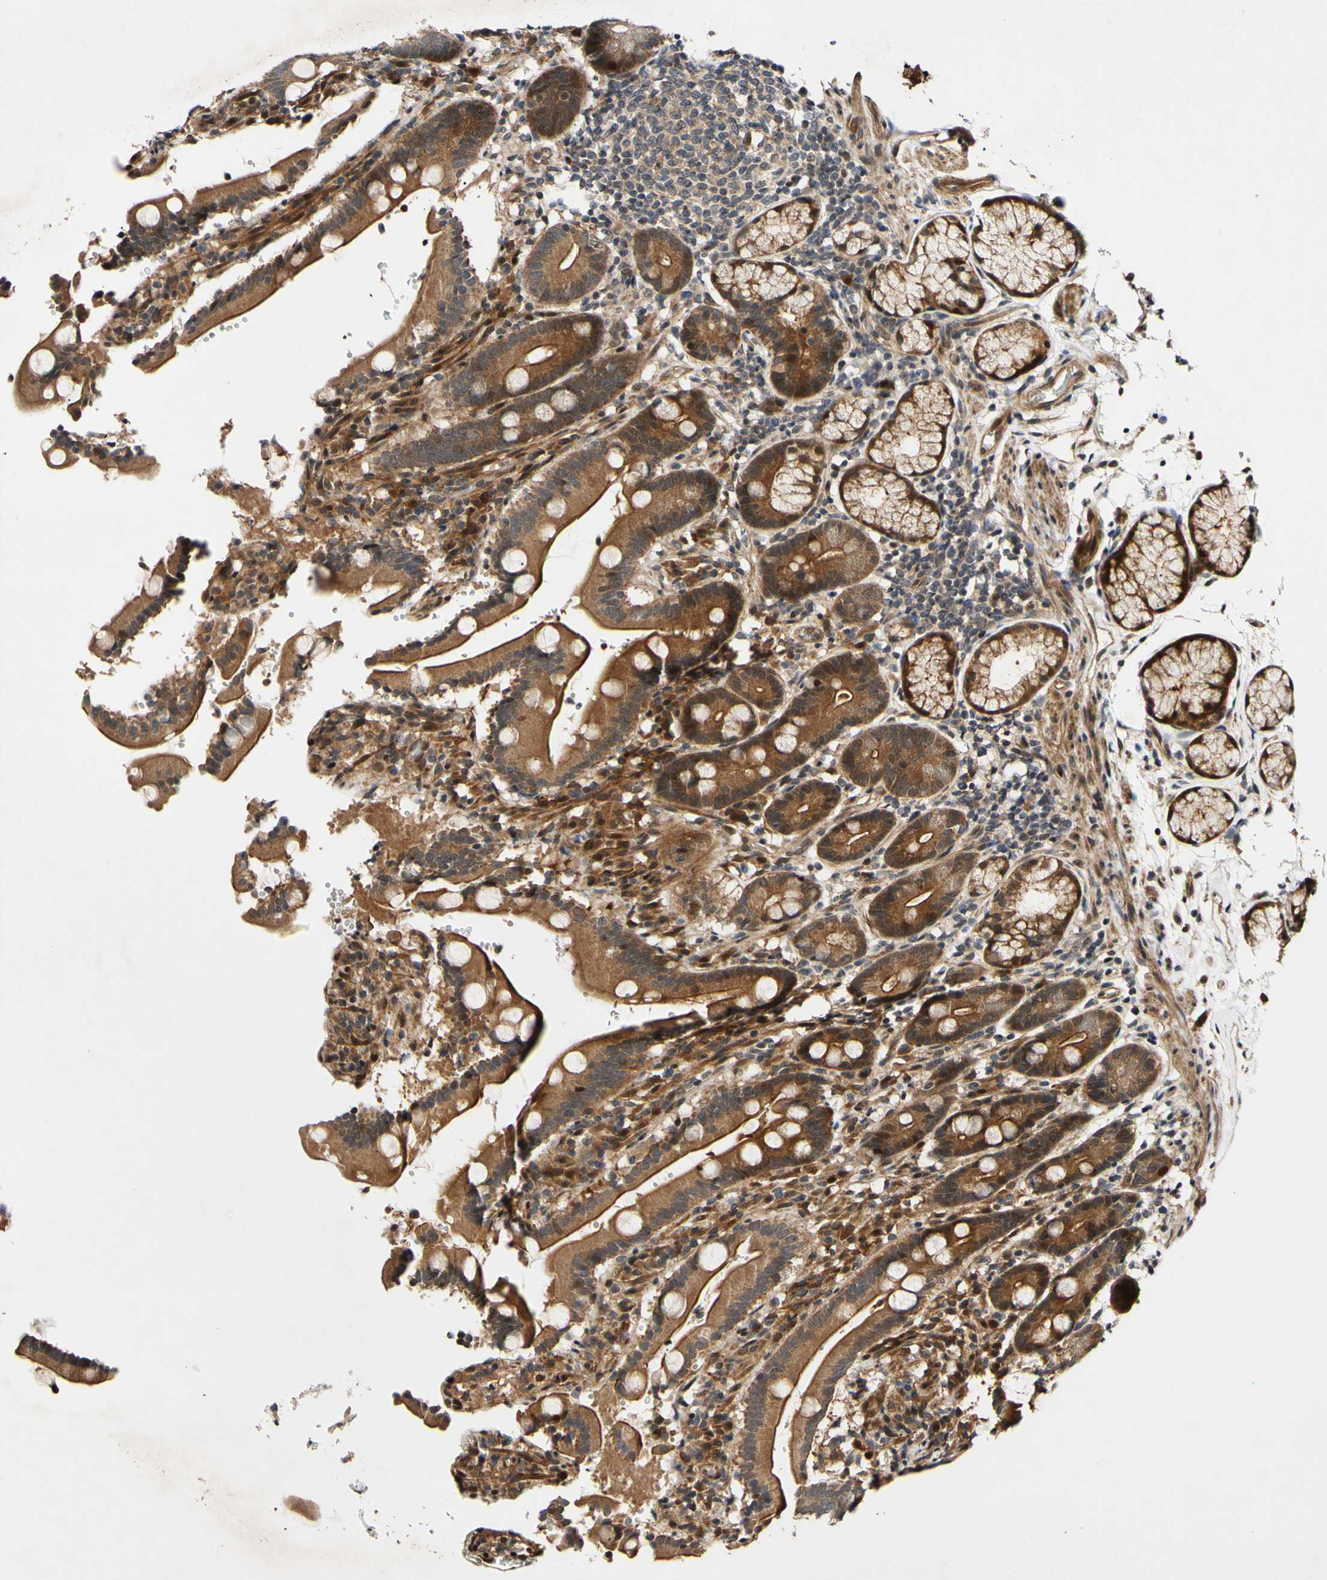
{"staining": {"intensity": "strong", "quantity": ">75%", "location": "cytoplasmic/membranous"}, "tissue": "duodenum", "cell_type": "Glandular cells", "image_type": "normal", "snomed": [{"axis": "morphology", "description": "Normal tissue, NOS"}, {"axis": "topography", "description": "Small intestine, NOS"}], "caption": "Protein staining by immunohistochemistry (IHC) demonstrates strong cytoplasmic/membranous positivity in approximately >75% of glandular cells in normal duodenum. Using DAB (3,3'-diaminobenzidine) (brown) and hematoxylin (blue) stains, captured at high magnification using brightfield microscopy.", "gene": "CSNK1E", "patient": {"sex": "female", "age": 71}}